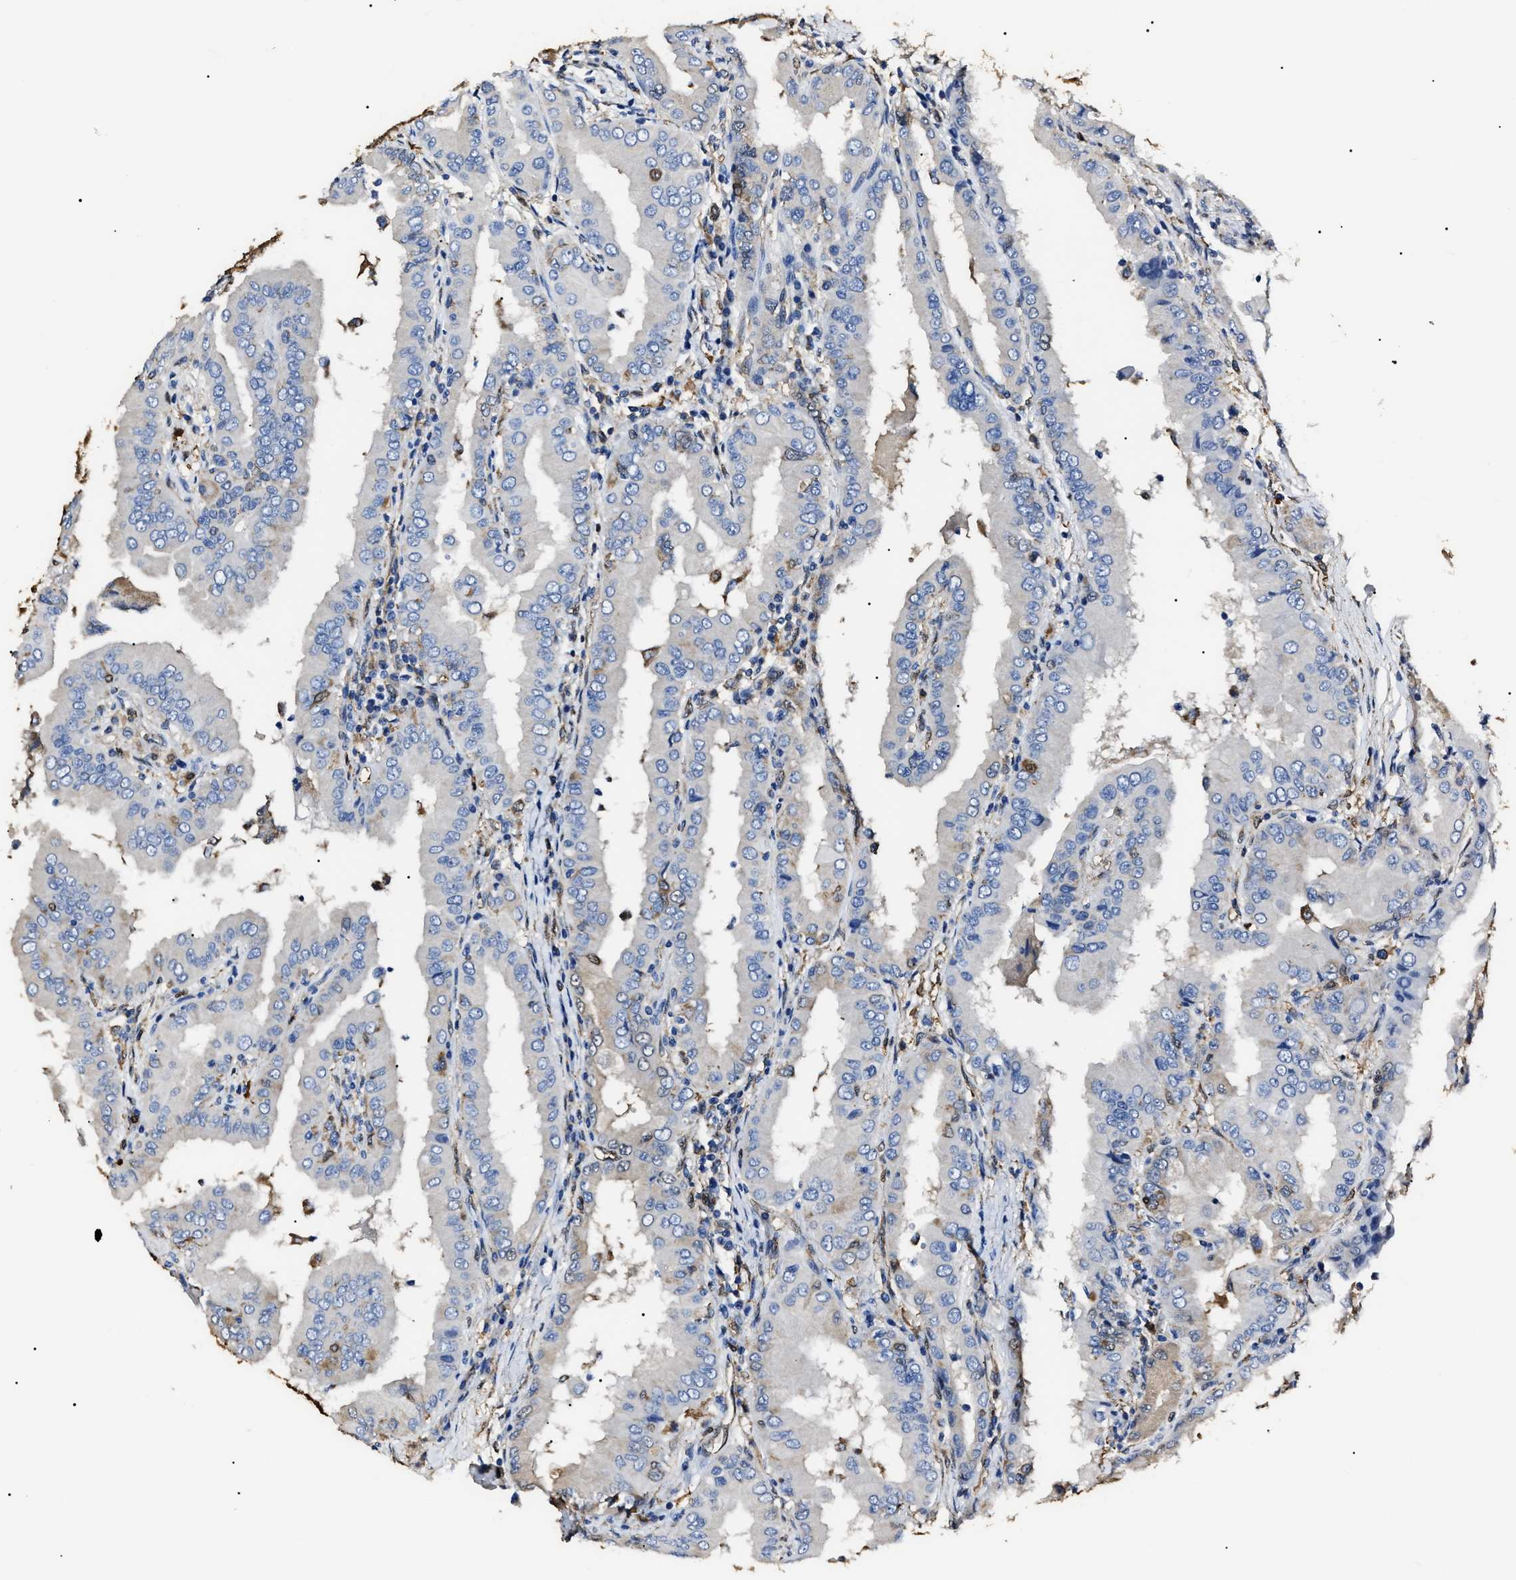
{"staining": {"intensity": "negative", "quantity": "none", "location": "none"}, "tissue": "thyroid cancer", "cell_type": "Tumor cells", "image_type": "cancer", "snomed": [{"axis": "morphology", "description": "Papillary adenocarcinoma, NOS"}, {"axis": "topography", "description": "Thyroid gland"}], "caption": "Histopathology image shows no significant protein positivity in tumor cells of thyroid cancer (papillary adenocarcinoma).", "gene": "ALDH1A1", "patient": {"sex": "male", "age": 33}}